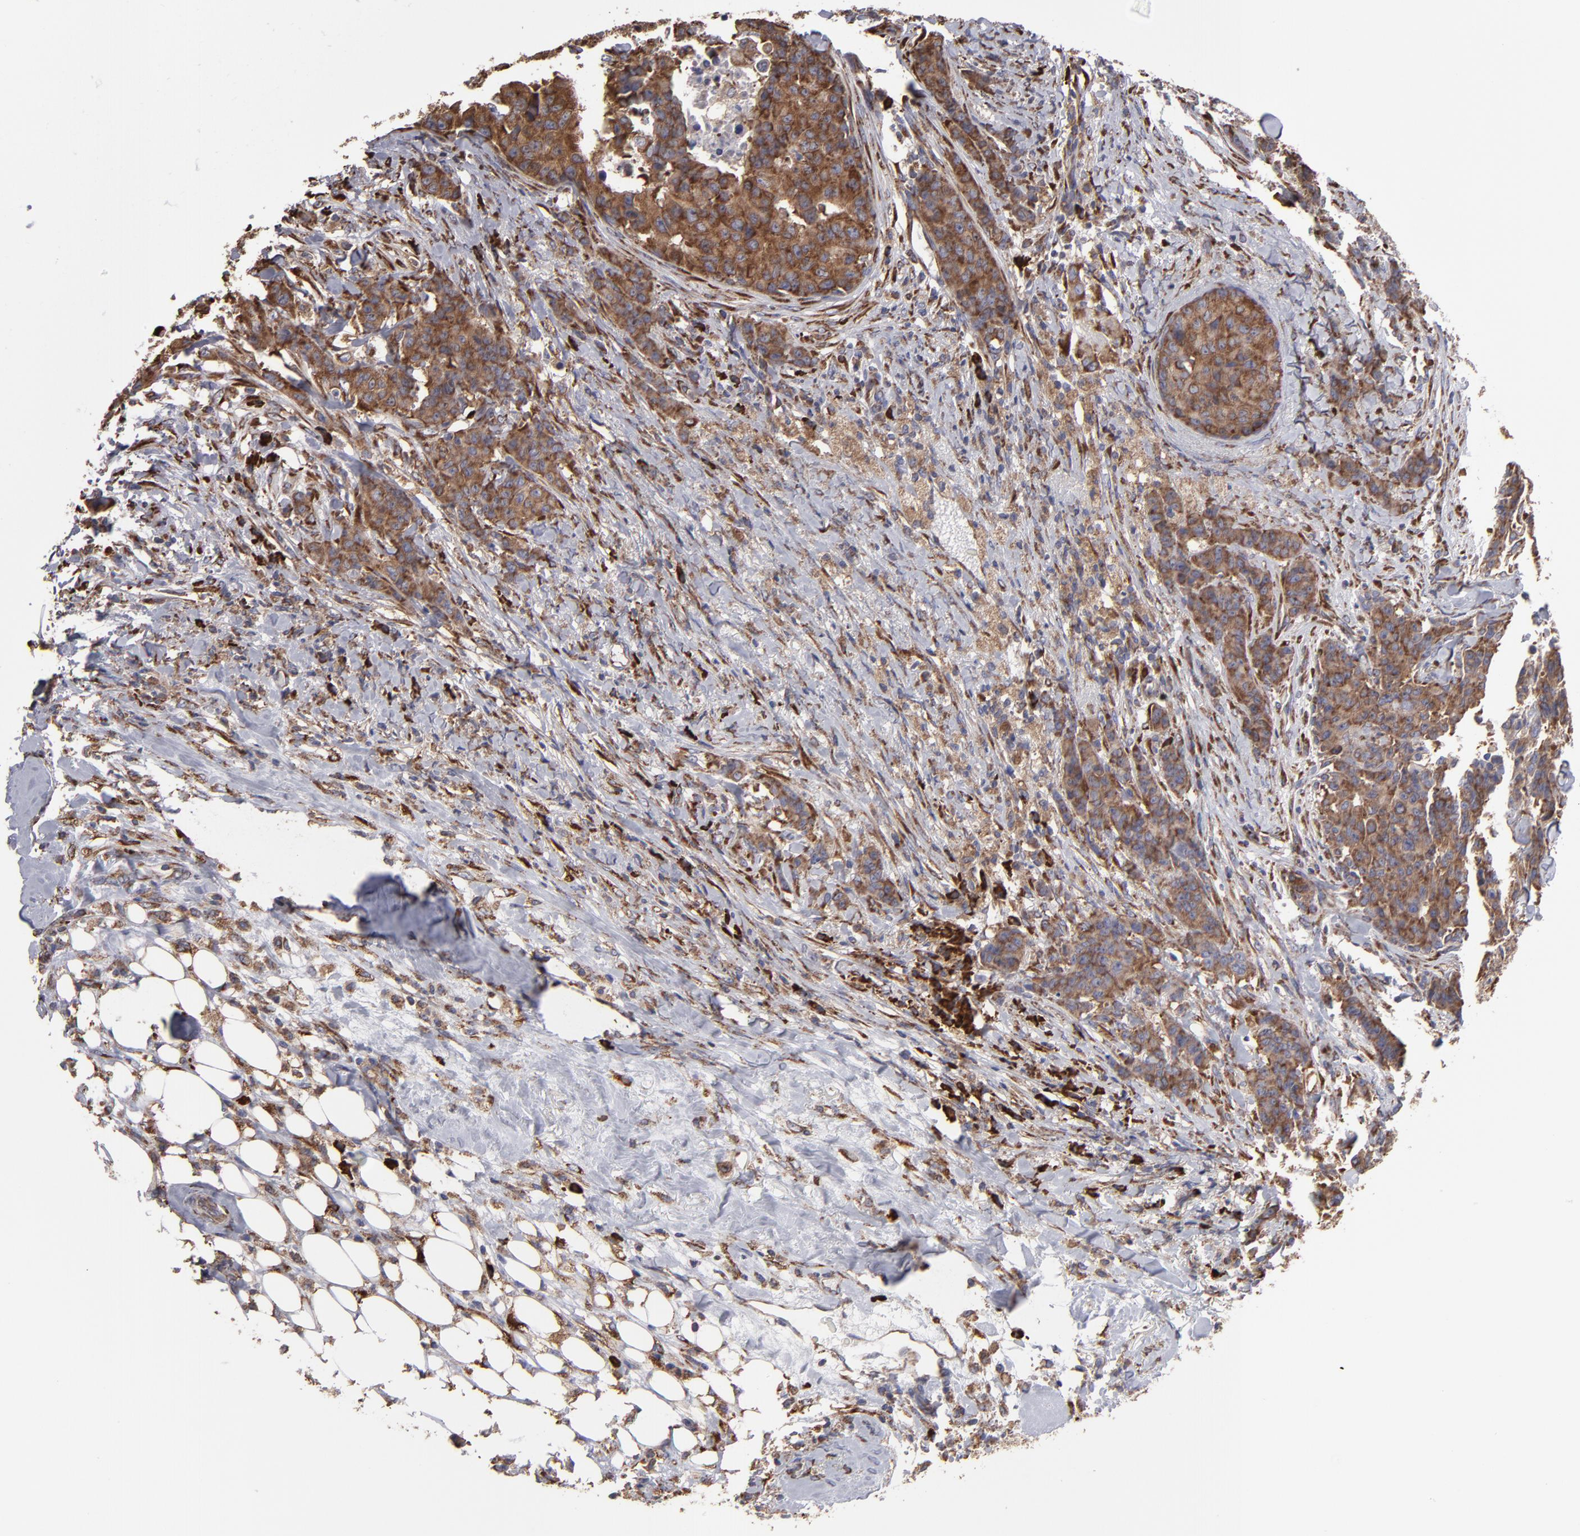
{"staining": {"intensity": "strong", "quantity": ">75%", "location": "cytoplasmic/membranous"}, "tissue": "breast cancer", "cell_type": "Tumor cells", "image_type": "cancer", "snomed": [{"axis": "morphology", "description": "Duct carcinoma"}, {"axis": "topography", "description": "Breast"}], "caption": "Human breast invasive ductal carcinoma stained with a brown dye exhibits strong cytoplasmic/membranous positive positivity in approximately >75% of tumor cells.", "gene": "SND1", "patient": {"sex": "female", "age": 40}}